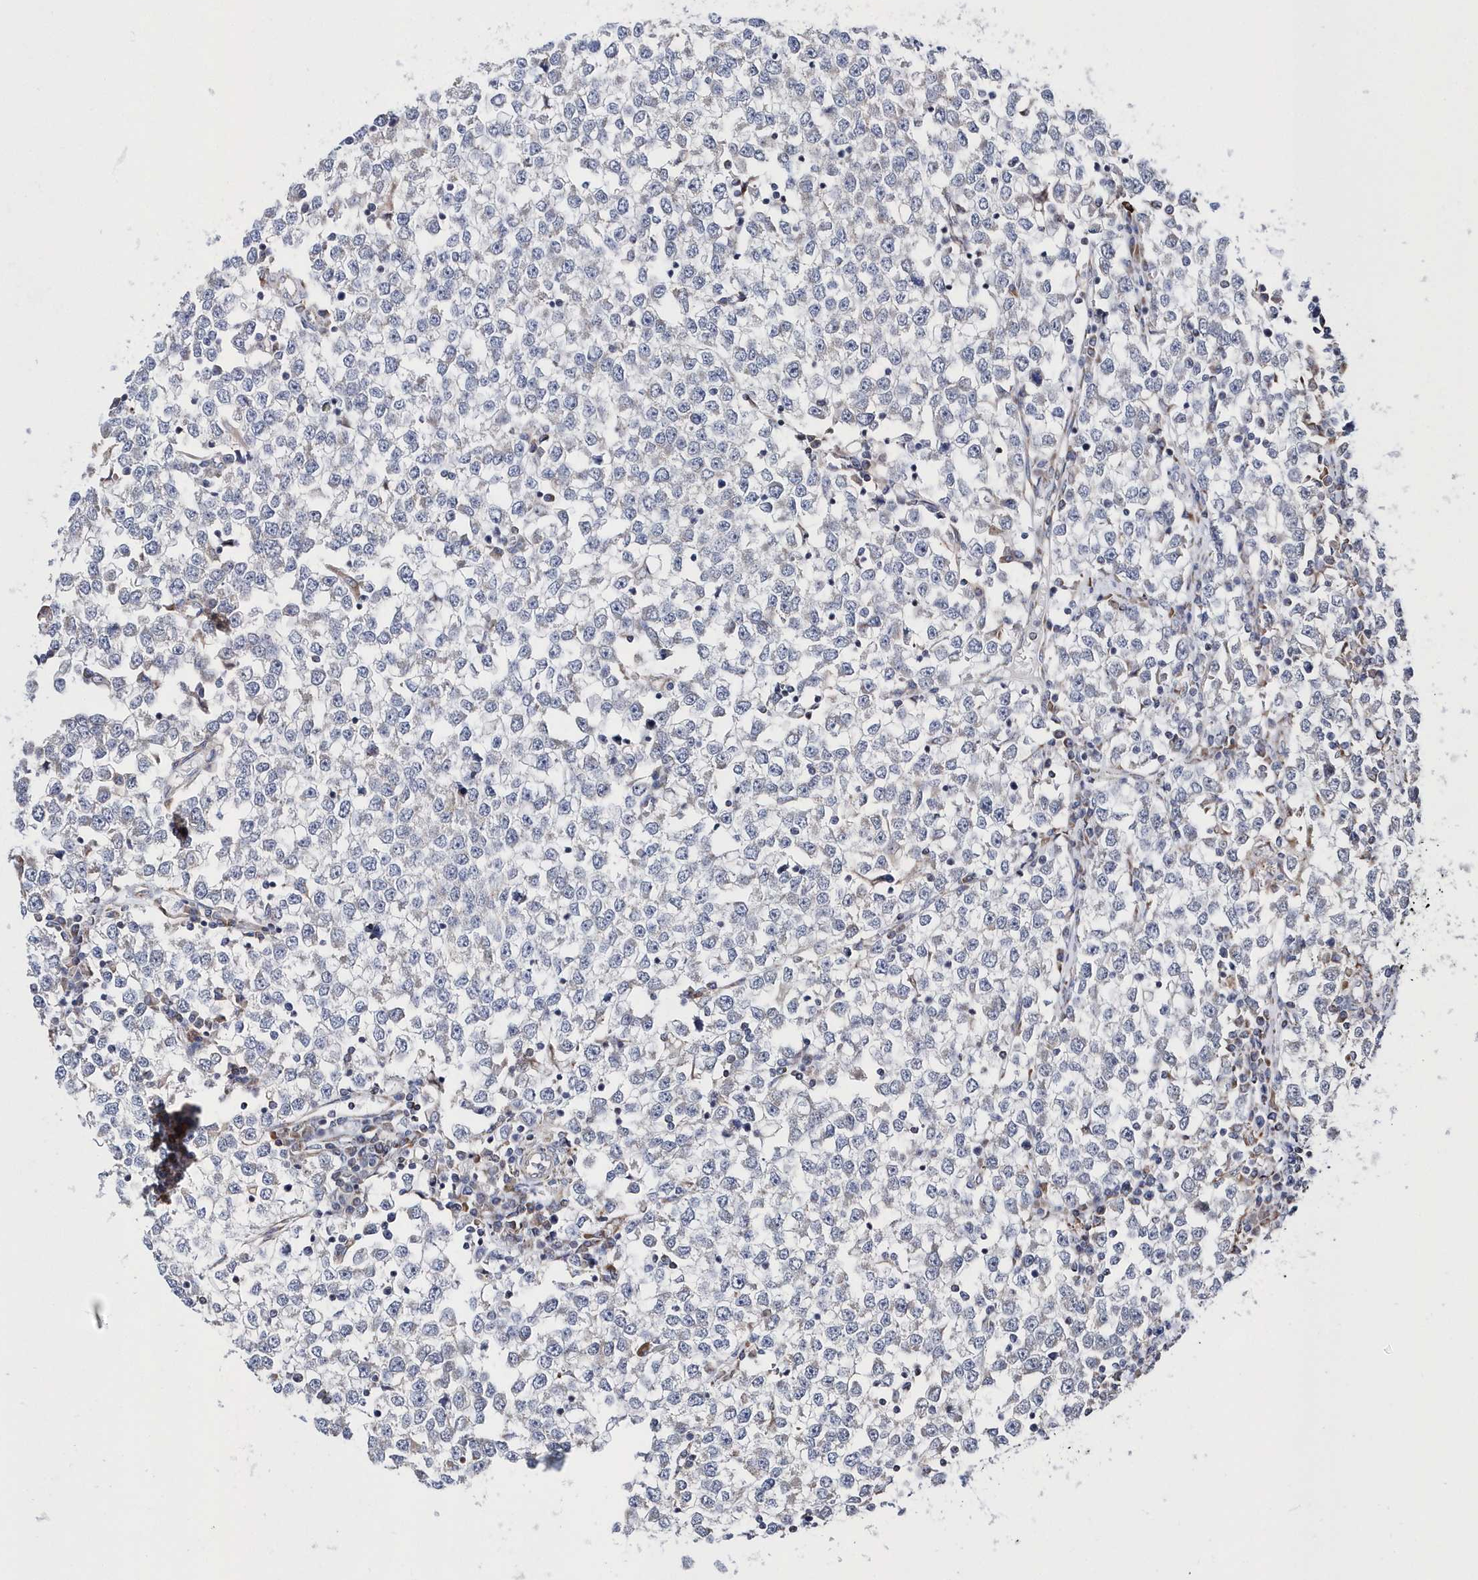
{"staining": {"intensity": "negative", "quantity": "none", "location": "none"}, "tissue": "testis cancer", "cell_type": "Tumor cells", "image_type": "cancer", "snomed": [{"axis": "morphology", "description": "Seminoma, NOS"}, {"axis": "topography", "description": "Testis"}], "caption": "DAB immunohistochemical staining of testis cancer (seminoma) shows no significant staining in tumor cells.", "gene": "SPATA5", "patient": {"sex": "male", "age": 65}}